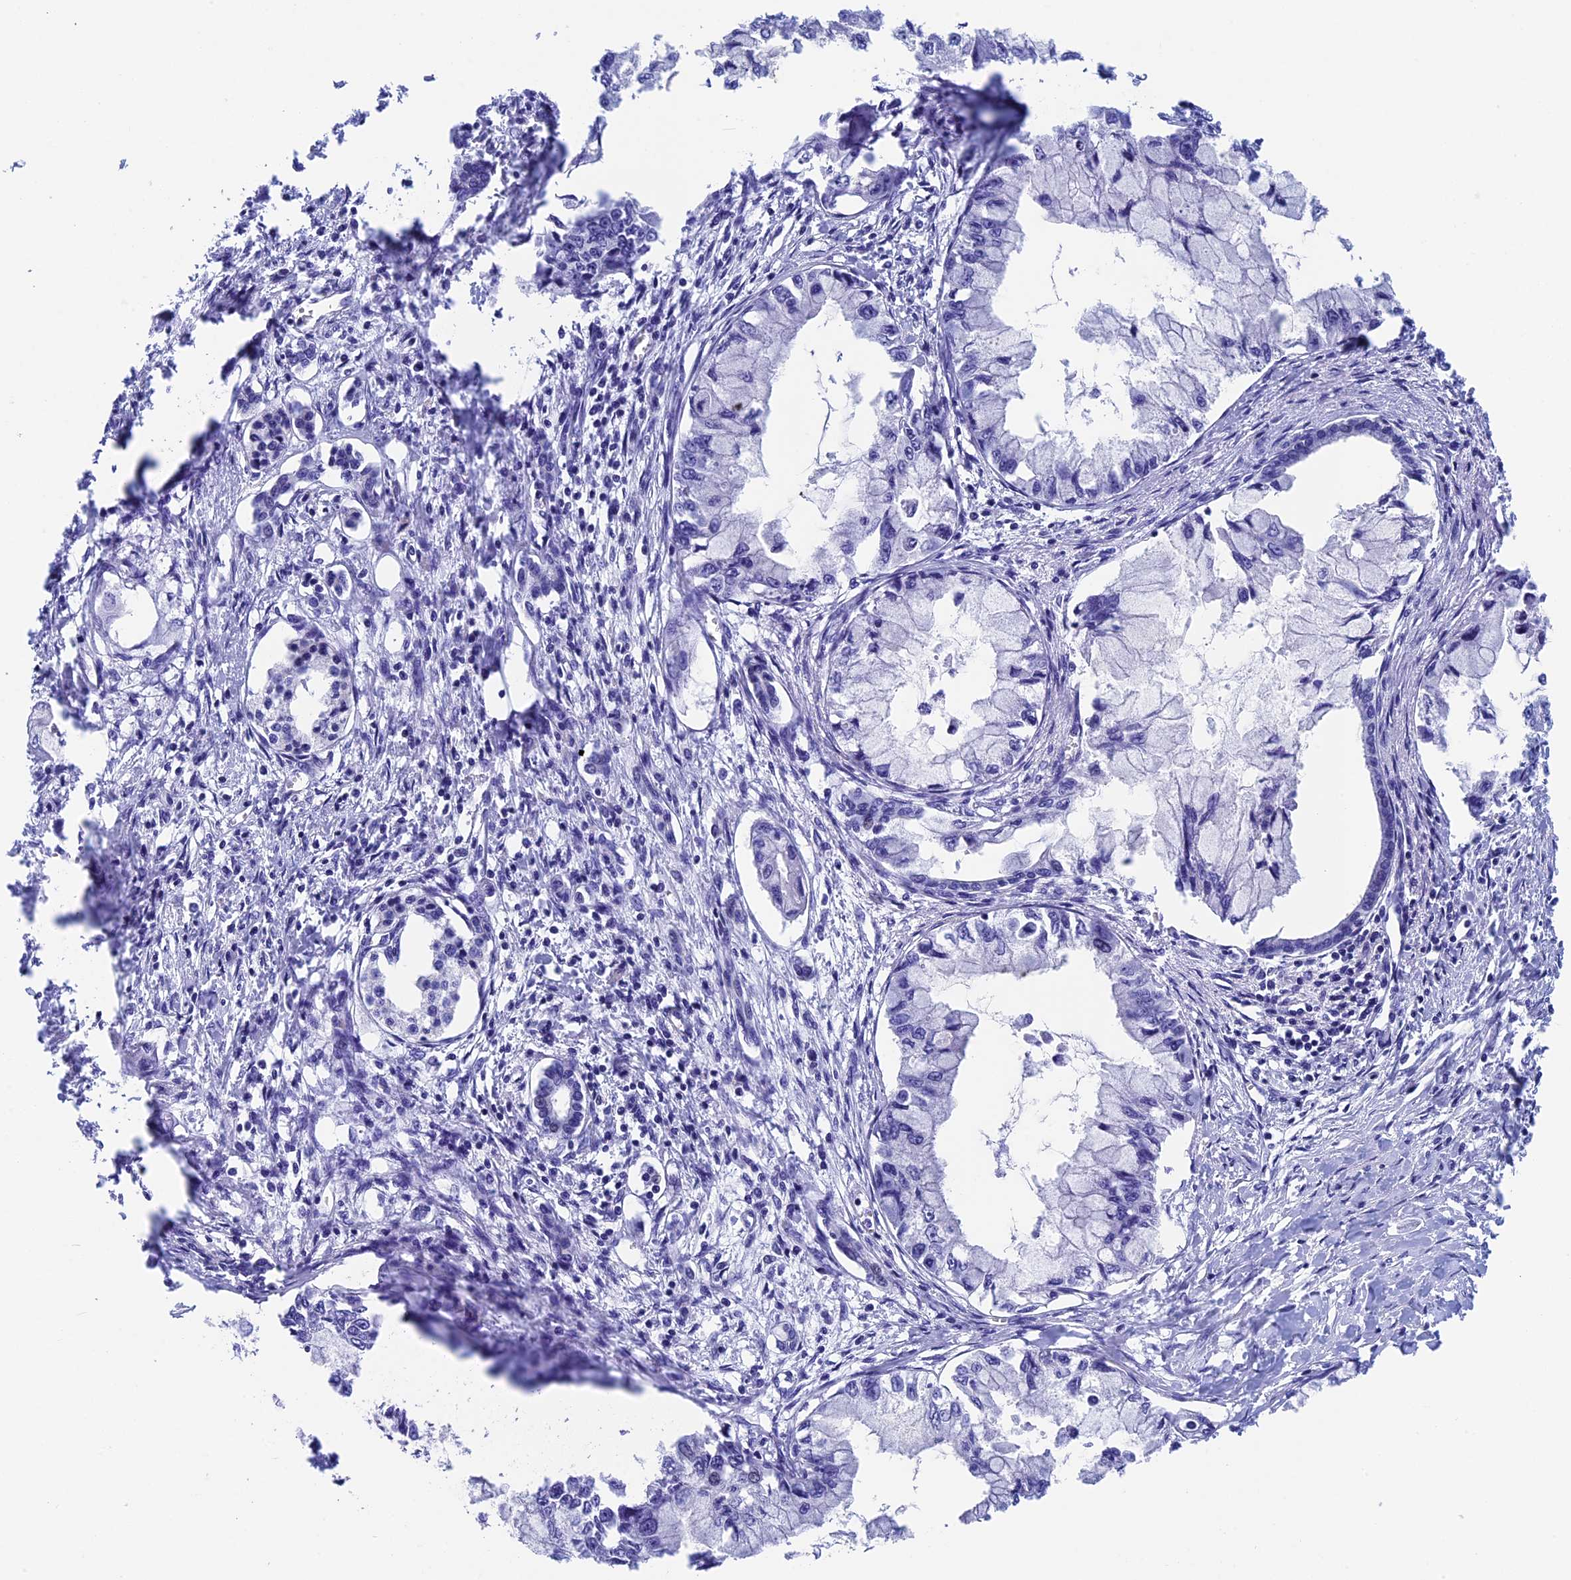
{"staining": {"intensity": "negative", "quantity": "none", "location": "none"}, "tissue": "pancreatic cancer", "cell_type": "Tumor cells", "image_type": "cancer", "snomed": [{"axis": "morphology", "description": "Adenocarcinoma, NOS"}, {"axis": "topography", "description": "Pancreas"}], "caption": "Tumor cells show no significant protein positivity in pancreatic cancer (adenocarcinoma). Nuclei are stained in blue.", "gene": "SEPTIN1", "patient": {"sex": "male", "age": 48}}